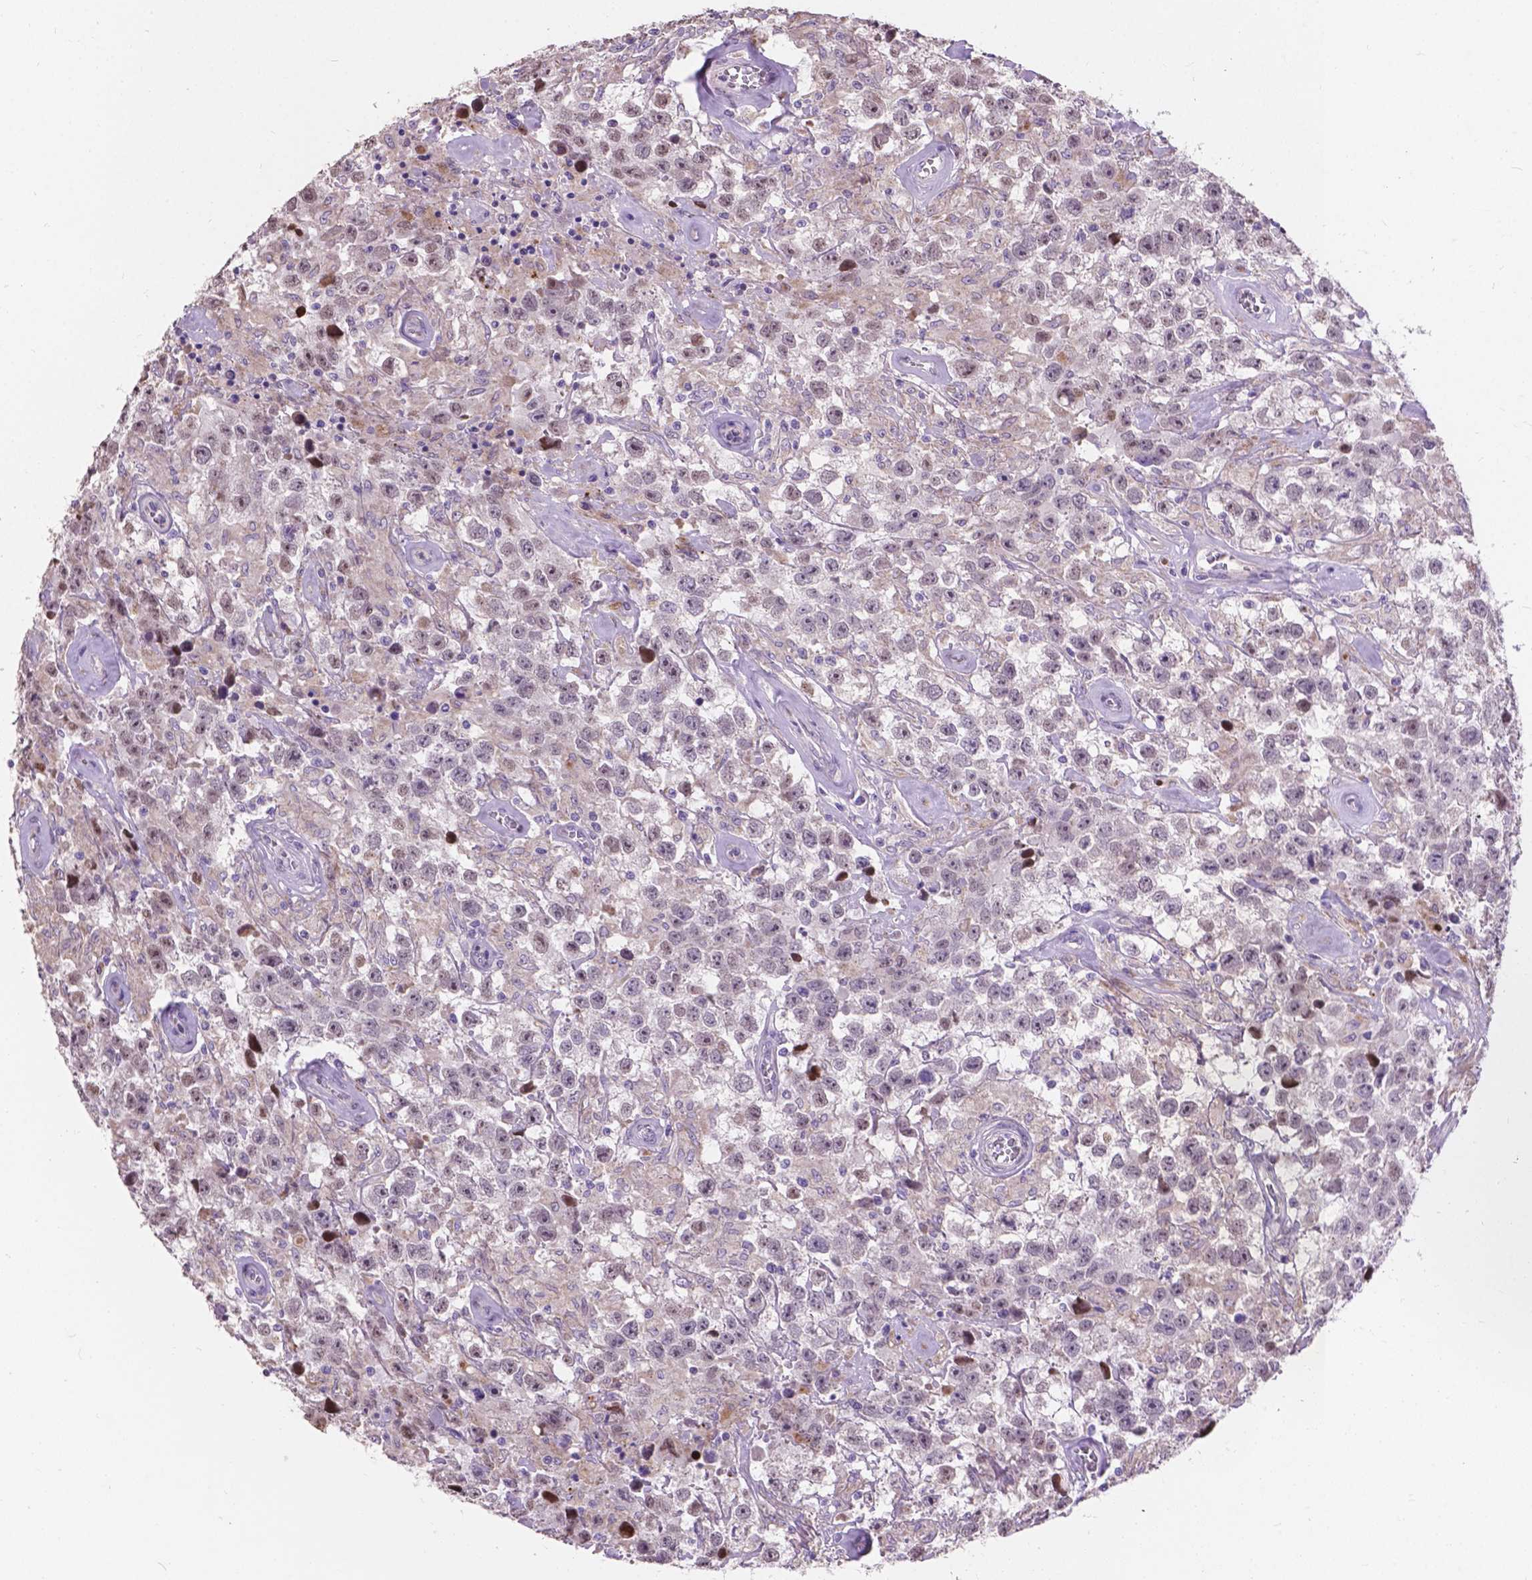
{"staining": {"intensity": "negative", "quantity": "none", "location": "none"}, "tissue": "testis cancer", "cell_type": "Tumor cells", "image_type": "cancer", "snomed": [{"axis": "morphology", "description": "Seminoma, NOS"}, {"axis": "topography", "description": "Testis"}], "caption": "Tumor cells are negative for brown protein staining in seminoma (testis). The staining was performed using DAB (3,3'-diaminobenzidine) to visualize the protein expression in brown, while the nuclei were stained in blue with hematoxylin (Magnification: 20x).", "gene": "MYH14", "patient": {"sex": "male", "age": 43}}